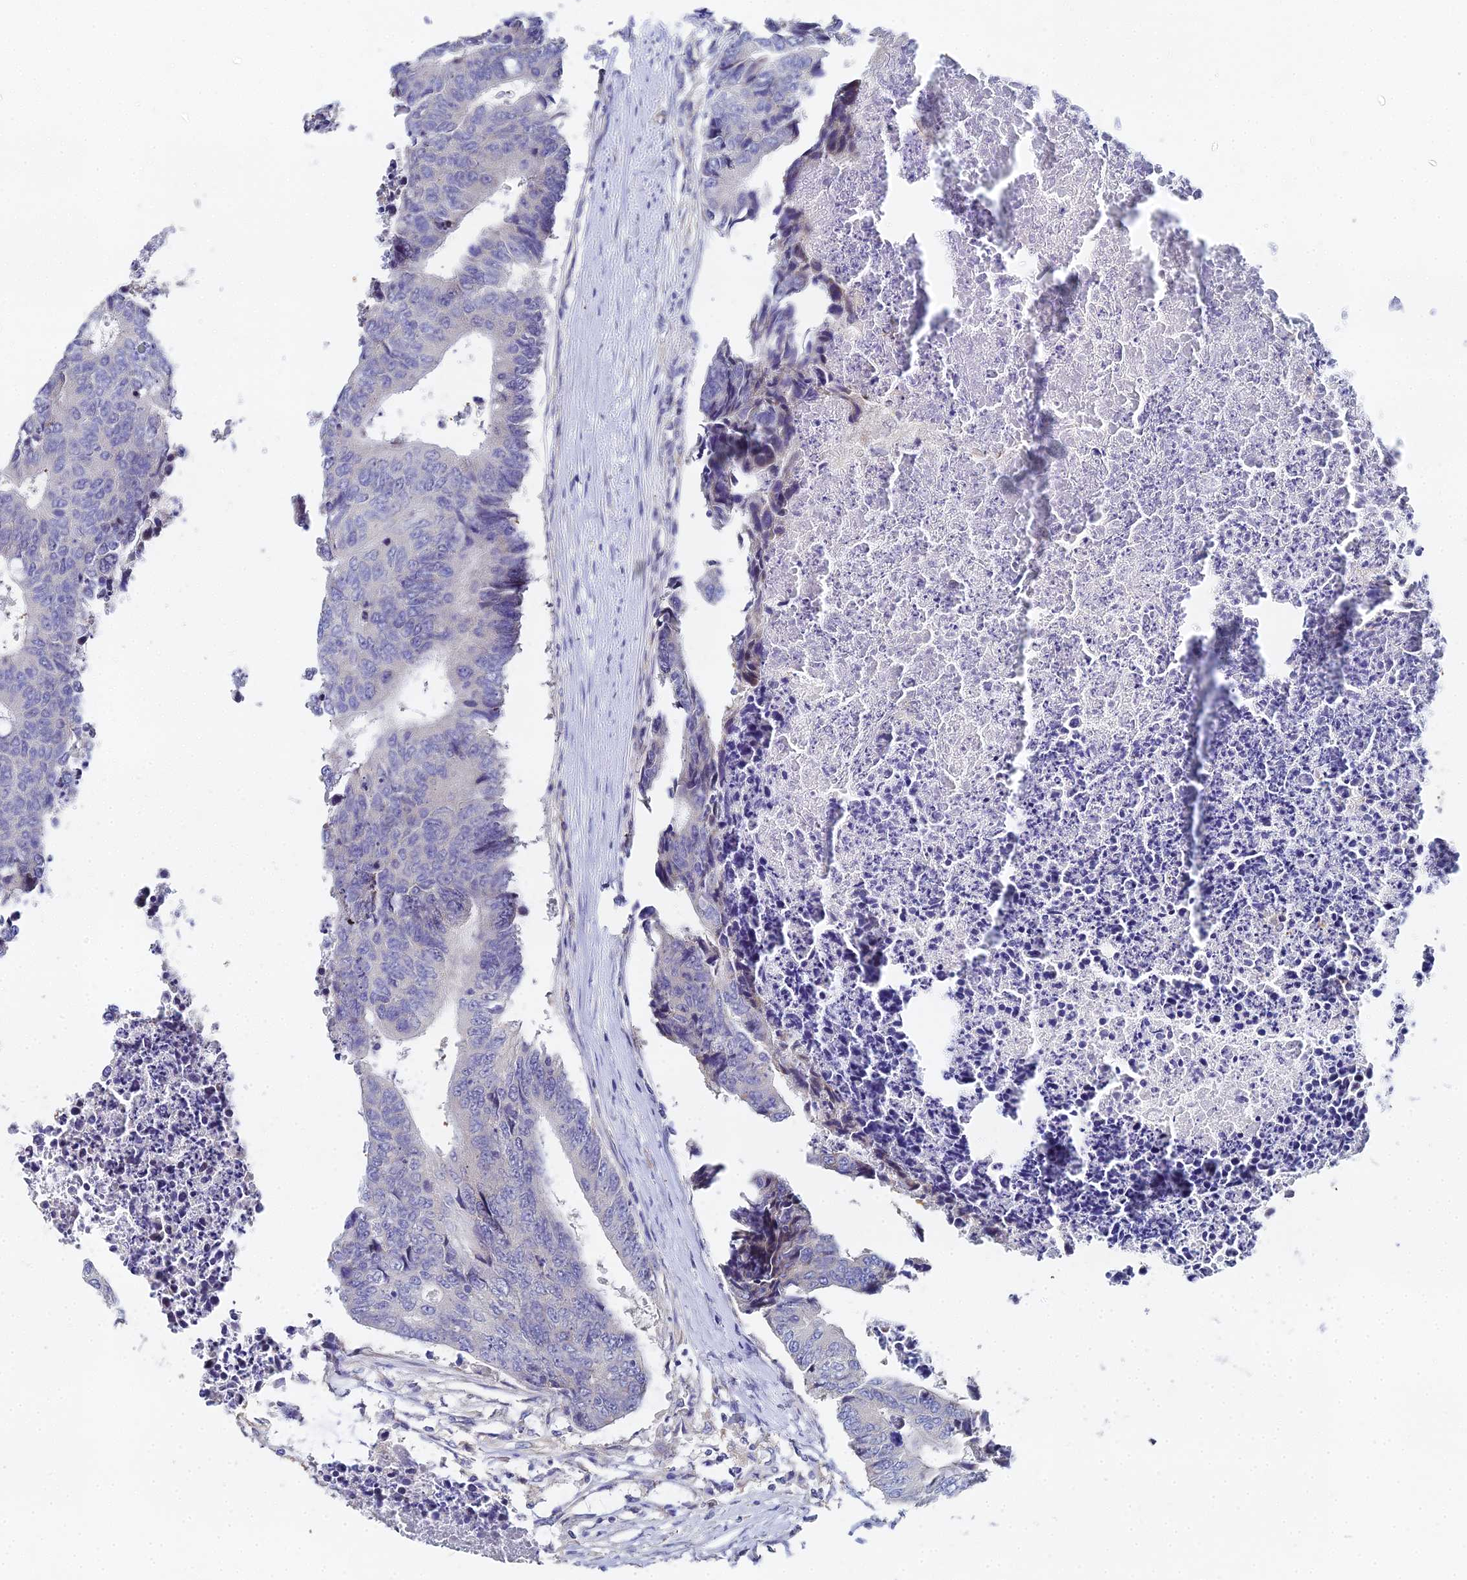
{"staining": {"intensity": "negative", "quantity": "none", "location": "none"}, "tissue": "colorectal cancer", "cell_type": "Tumor cells", "image_type": "cancer", "snomed": [{"axis": "morphology", "description": "Adenocarcinoma, NOS"}, {"axis": "topography", "description": "Rectum"}], "caption": "Photomicrograph shows no significant protein positivity in tumor cells of colorectal cancer (adenocarcinoma).", "gene": "ENSG00000268674", "patient": {"sex": "male", "age": 84}}